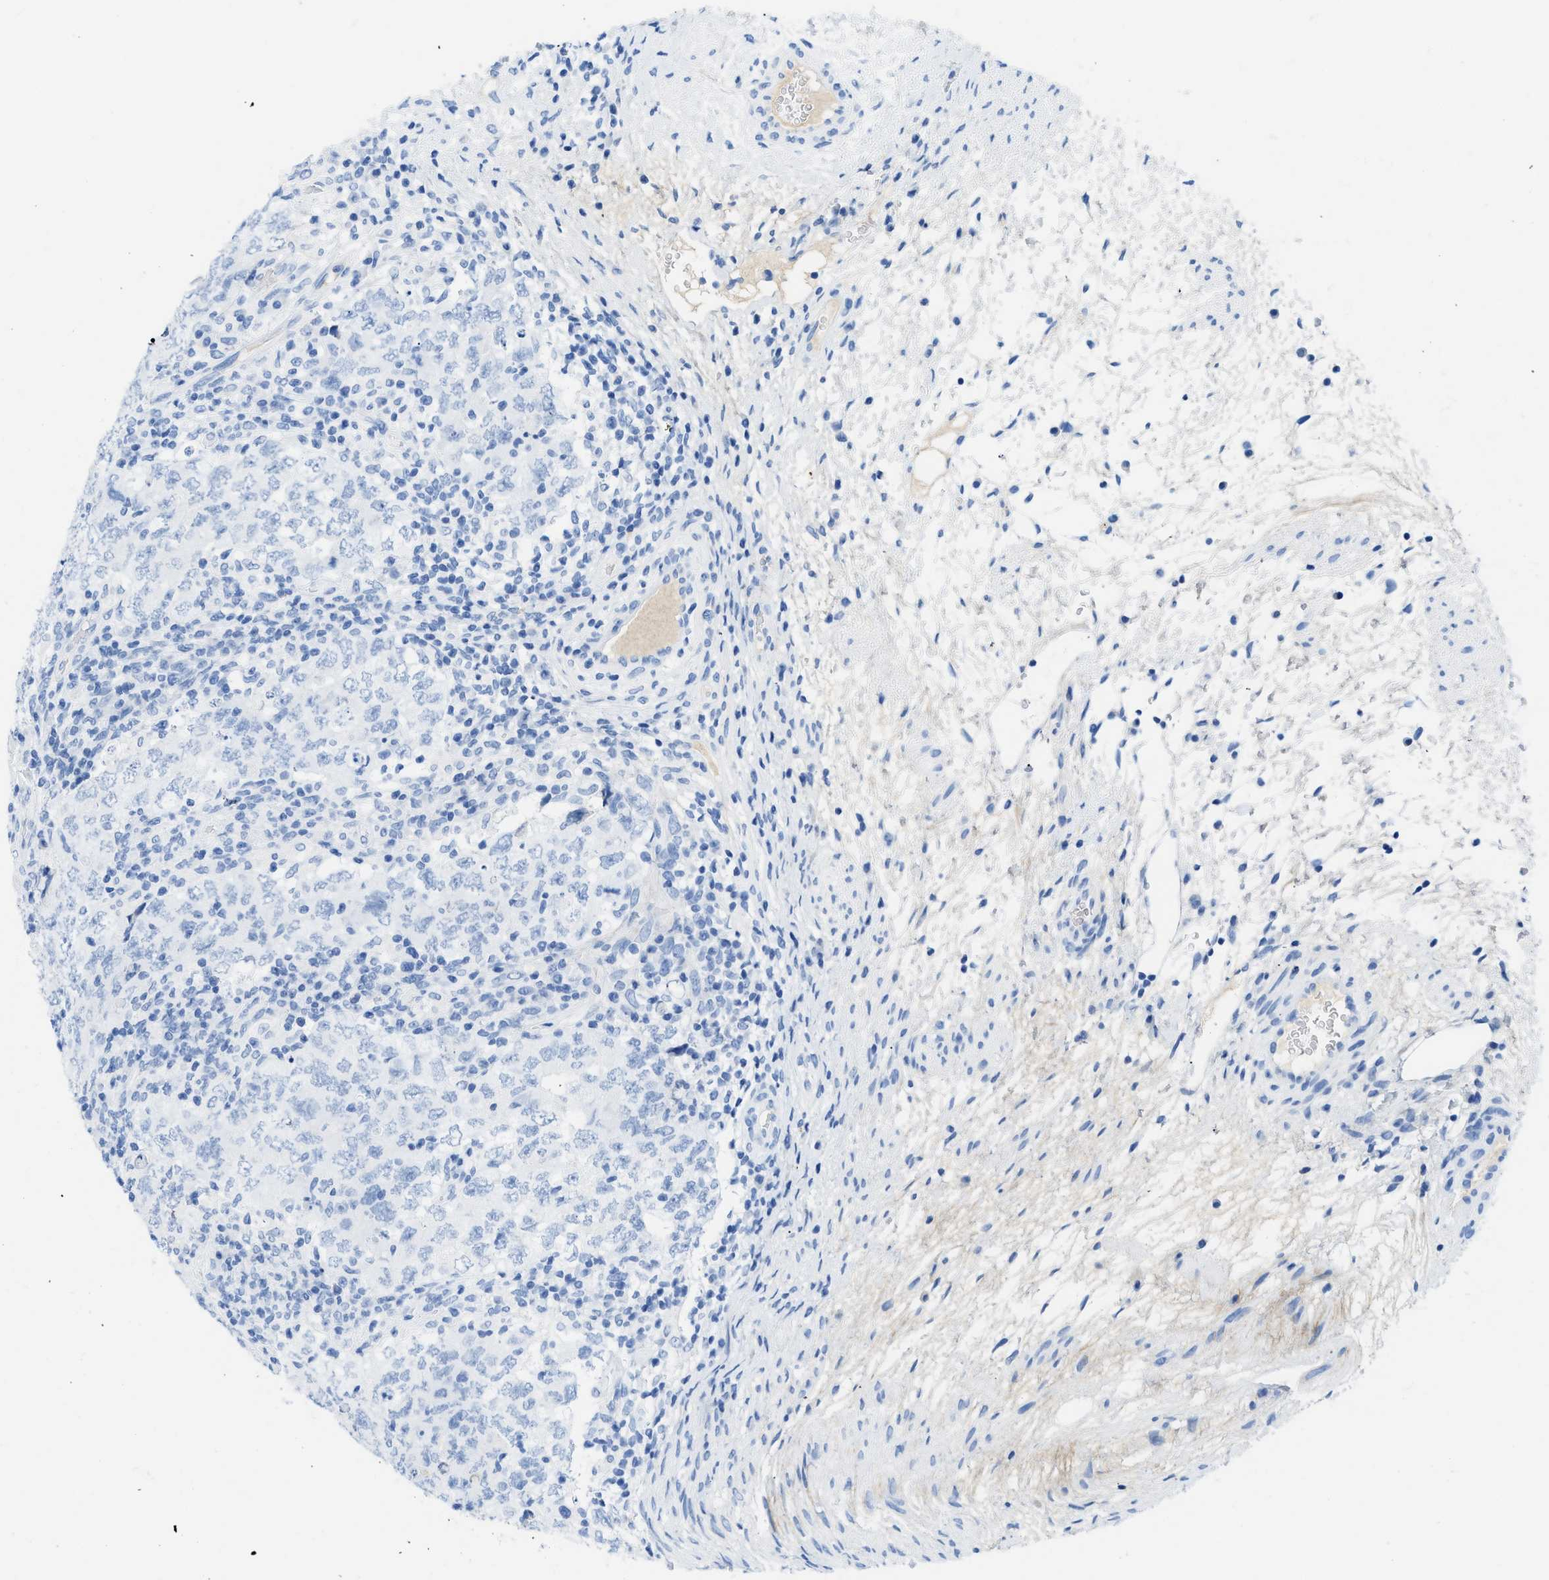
{"staining": {"intensity": "negative", "quantity": "none", "location": "none"}, "tissue": "testis cancer", "cell_type": "Tumor cells", "image_type": "cancer", "snomed": [{"axis": "morphology", "description": "Carcinoma, Embryonal, NOS"}, {"axis": "topography", "description": "Testis"}], "caption": "Immunohistochemistry (IHC) photomicrograph of testis cancer (embryonal carcinoma) stained for a protein (brown), which displays no staining in tumor cells. (Brightfield microscopy of DAB IHC at high magnification).", "gene": "COL3A1", "patient": {"sex": "male", "age": 26}}